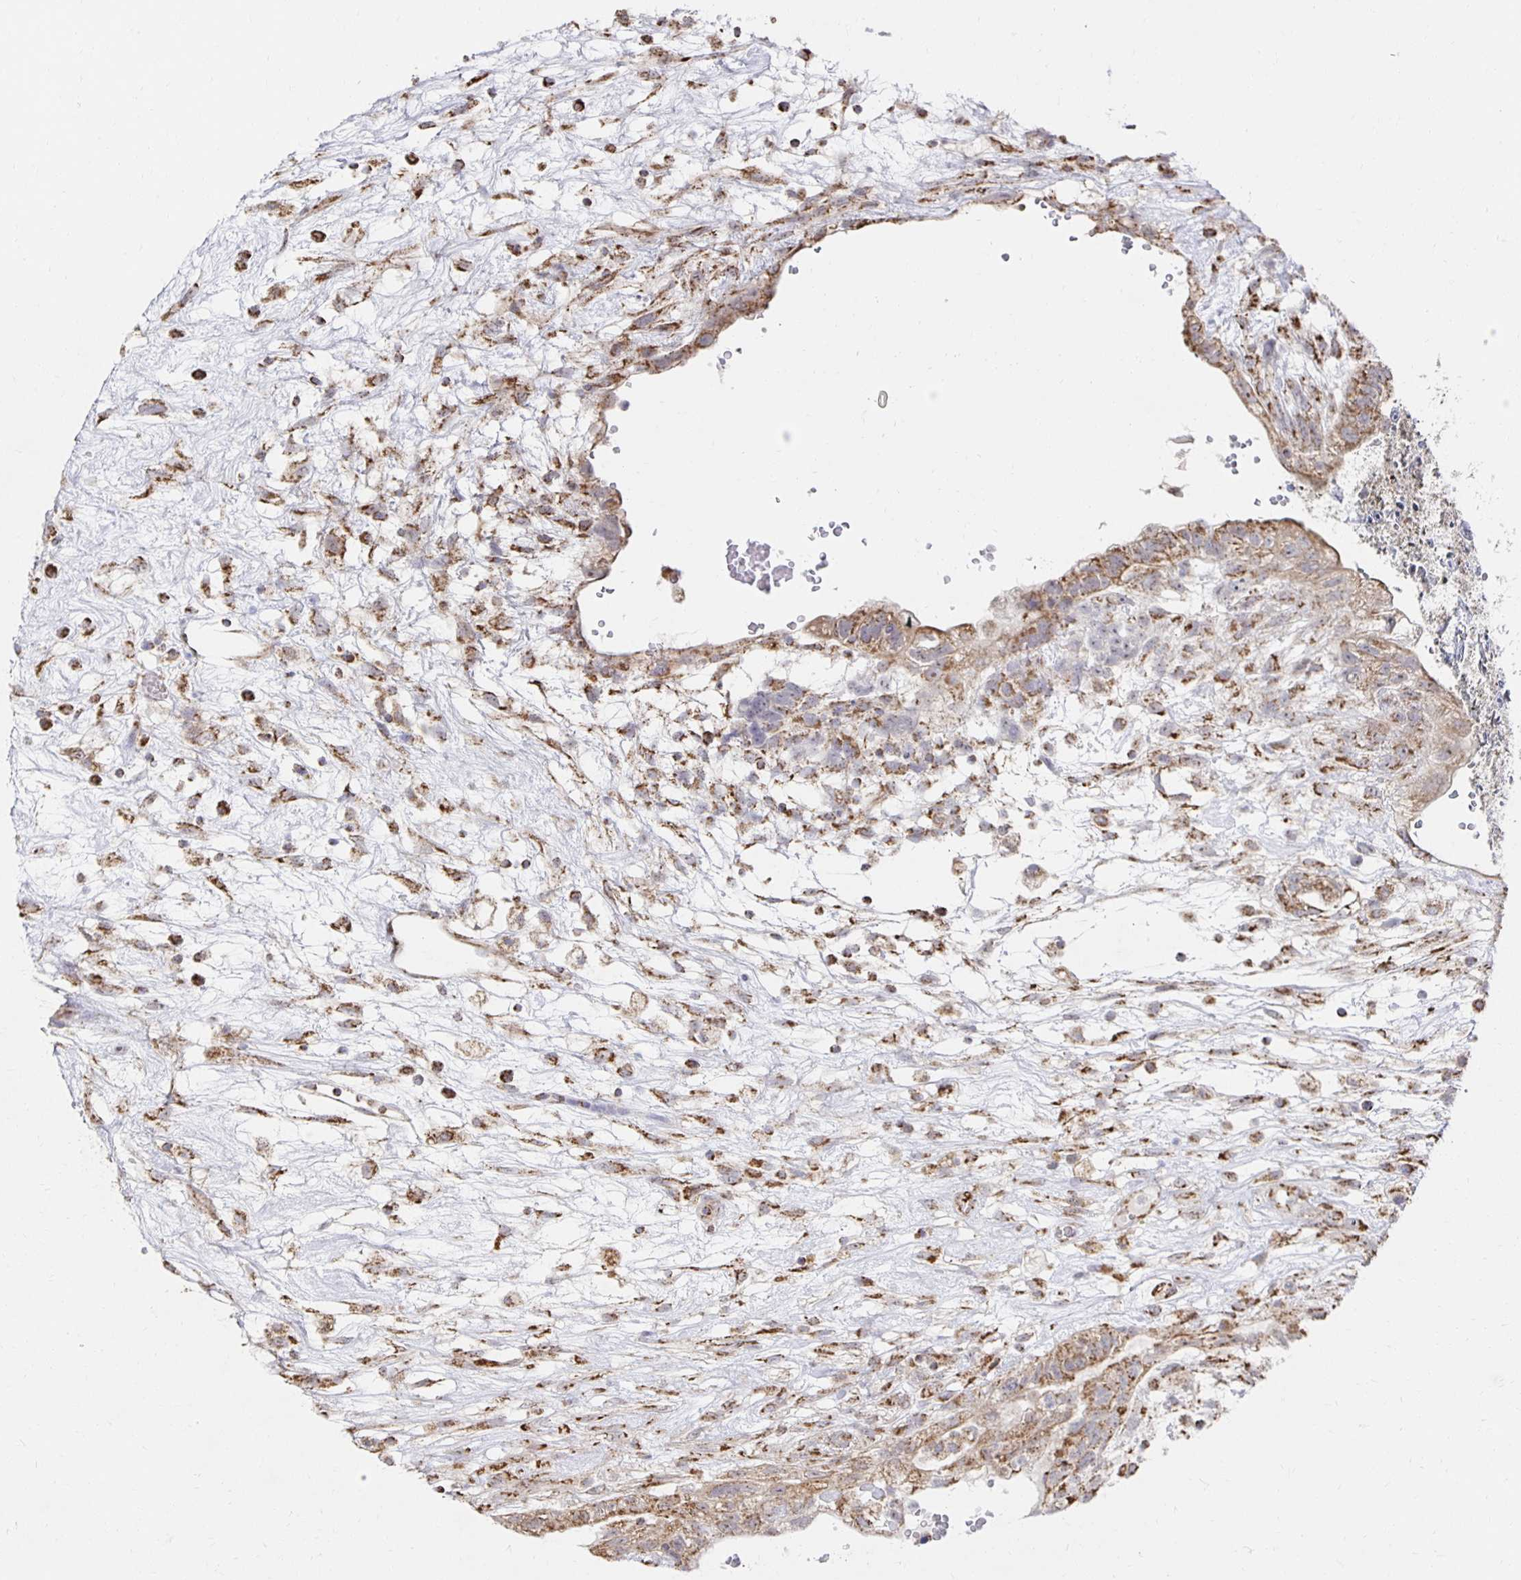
{"staining": {"intensity": "moderate", "quantity": ">75%", "location": "cytoplasmic/membranous"}, "tissue": "testis cancer", "cell_type": "Tumor cells", "image_type": "cancer", "snomed": [{"axis": "morphology", "description": "Normal tissue, NOS"}, {"axis": "morphology", "description": "Carcinoma, Embryonal, NOS"}, {"axis": "topography", "description": "Testis"}], "caption": "Immunohistochemical staining of human testis cancer reveals medium levels of moderate cytoplasmic/membranous staining in about >75% of tumor cells.", "gene": "NKX2-8", "patient": {"sex": "male", "age": 32}}